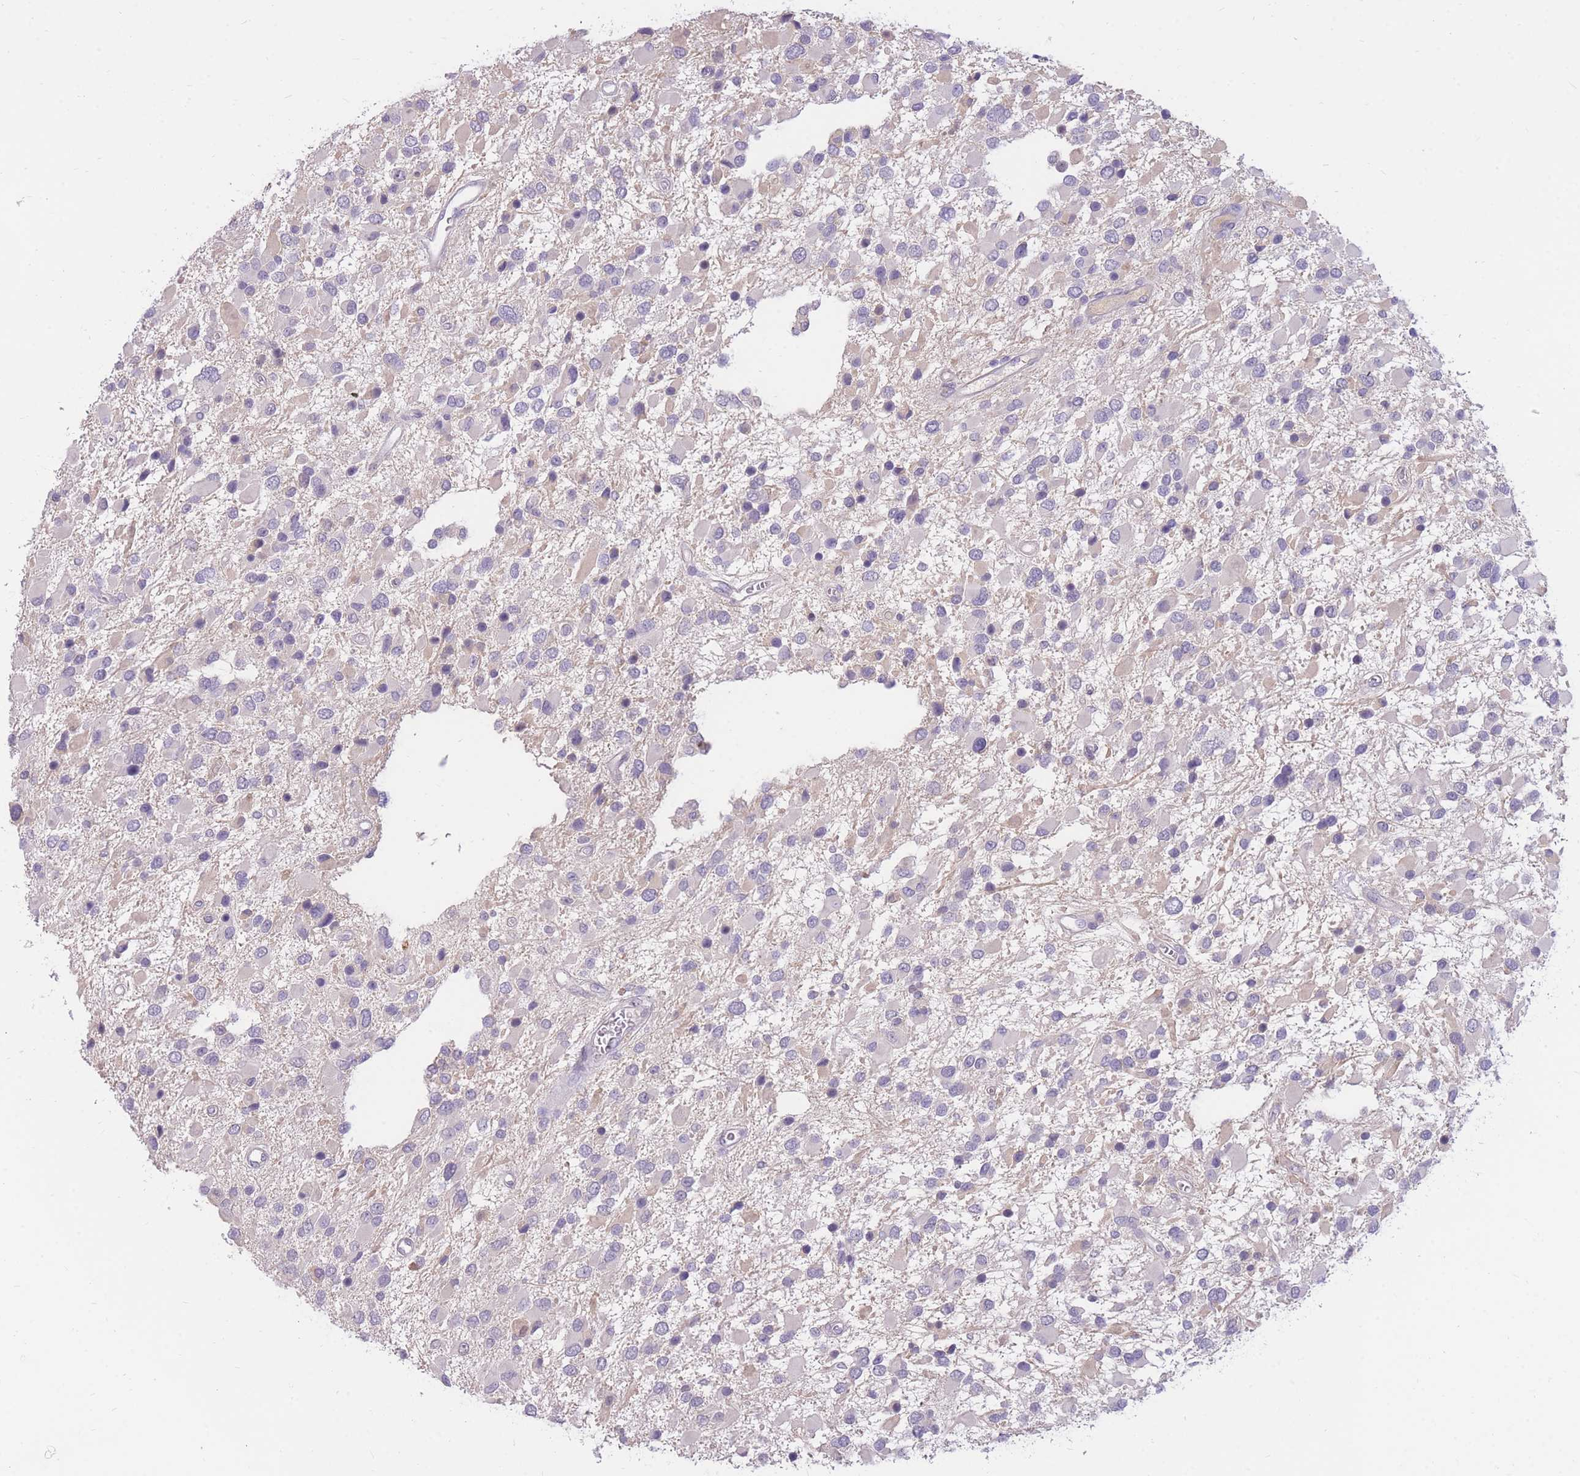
{"staining": {"intensity": "negative", "quantity": "none", "location": "none"}, "tissue": "glioma", "cell_type": "Tumor cells", "image_type": "cancer", "snomed": [{"axis": "morphology", "description": "Glioma, malignant, High grade"}, {"axis": "topography", "description": "Brain"}], "caption": "An image of malignant glioma (high-grade) stained for a protein demonstrates no brown staining in tumor cells.", "gene": "TPSD1", "patient": {"sex": "male", "age": 53}}